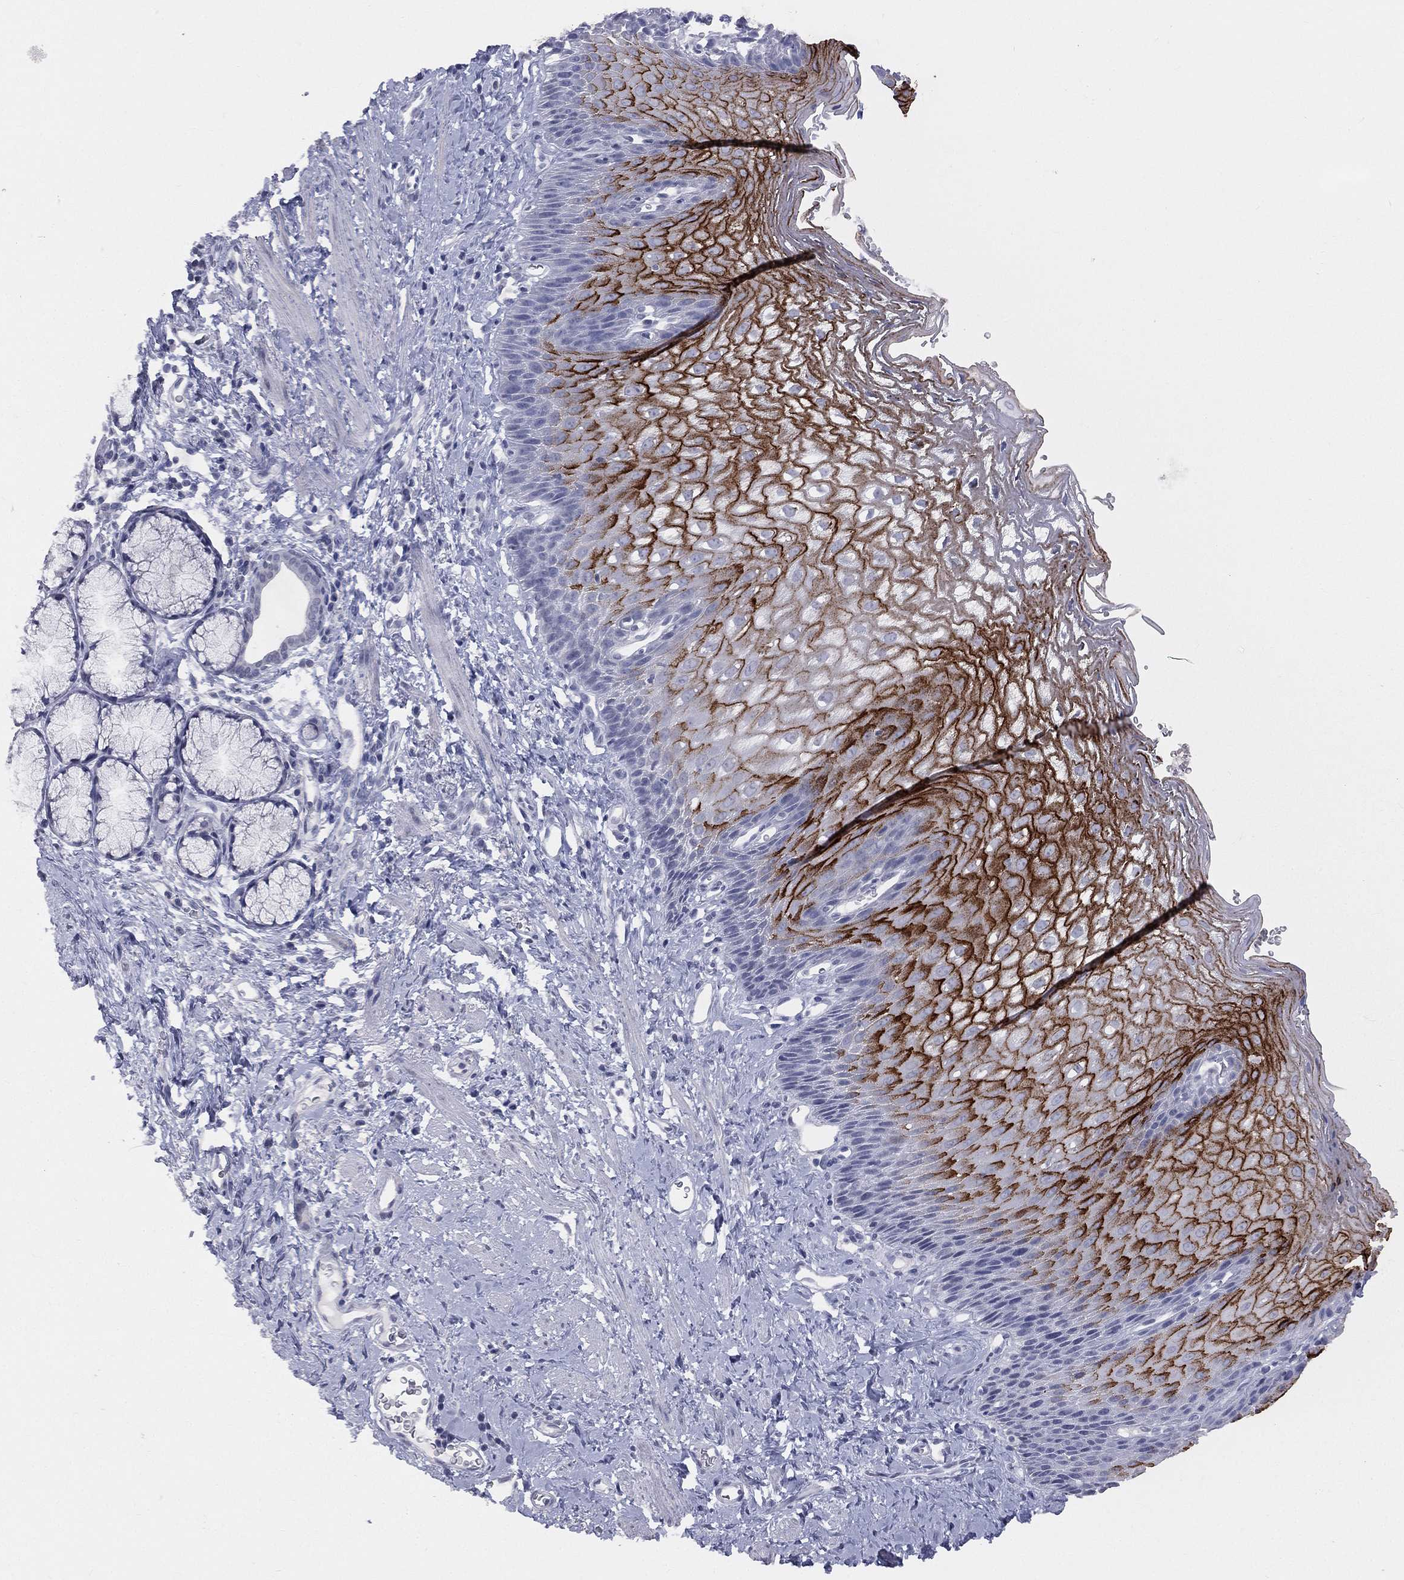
{"staining": {"intensity": "strong", "quantity": "25%-75%", "location": "cytoplasmic/membranous"}, "tissue": "esophagus", "cell_type": "Squamous epithelial cells", "image_type": "normal", "snomed": [{"axis": "morphology", "description": "Normal tissue, NOS"}, {"axis": "topography", "description": "Esophagus"}], "caption": "Protein analysis of normal esophagus shows strong cytoplasmic/membranous positivity in about 25%-75% of squamous epithelial cells. (Stains: DAB in brown, nuclei in blue, Microscopy: brightfield microscopy at high magnification).", "gene": "DMKN", "patient": {"sex": "male", "age": 64}}